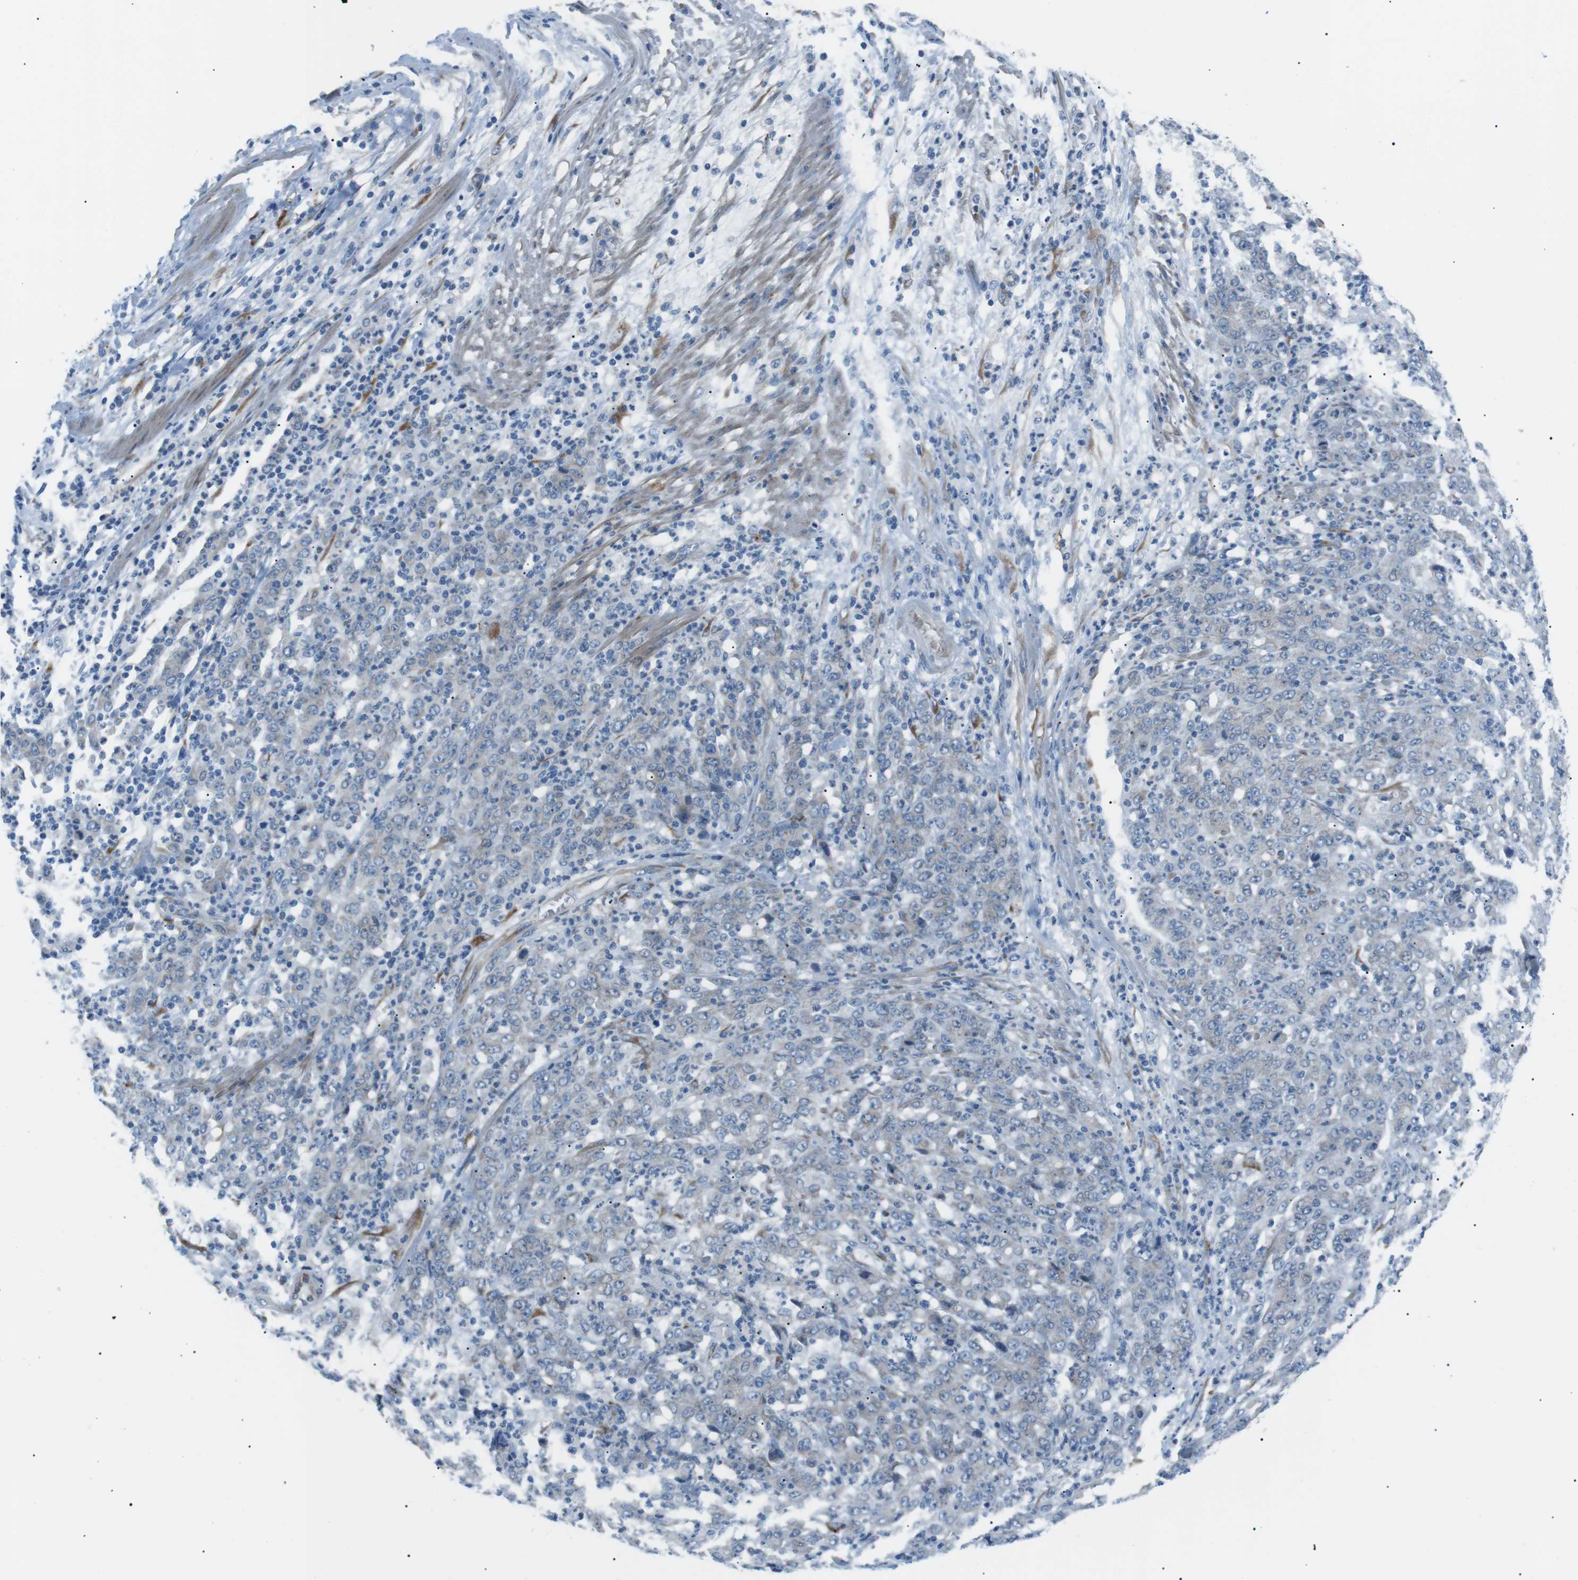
{"staining": {"intensity": "negative", "quantity": "none", "location": "none"}, "tissue": "stomach cancer", "cell_type": "Tumor cells", "image_type": "cancer", "snomed": [{"axis": "morphology", "description": "Adenocarcinoma, NOS"}, {"axis": "topography", "description": "Stomach, lower"}], "caption": "A photomicrograph of human stomach cancer (adenocarcinoma) is negative for staining in tumor cells.", "gene": "MTARC2", "patient": {"sex": "female", "age": 71}}